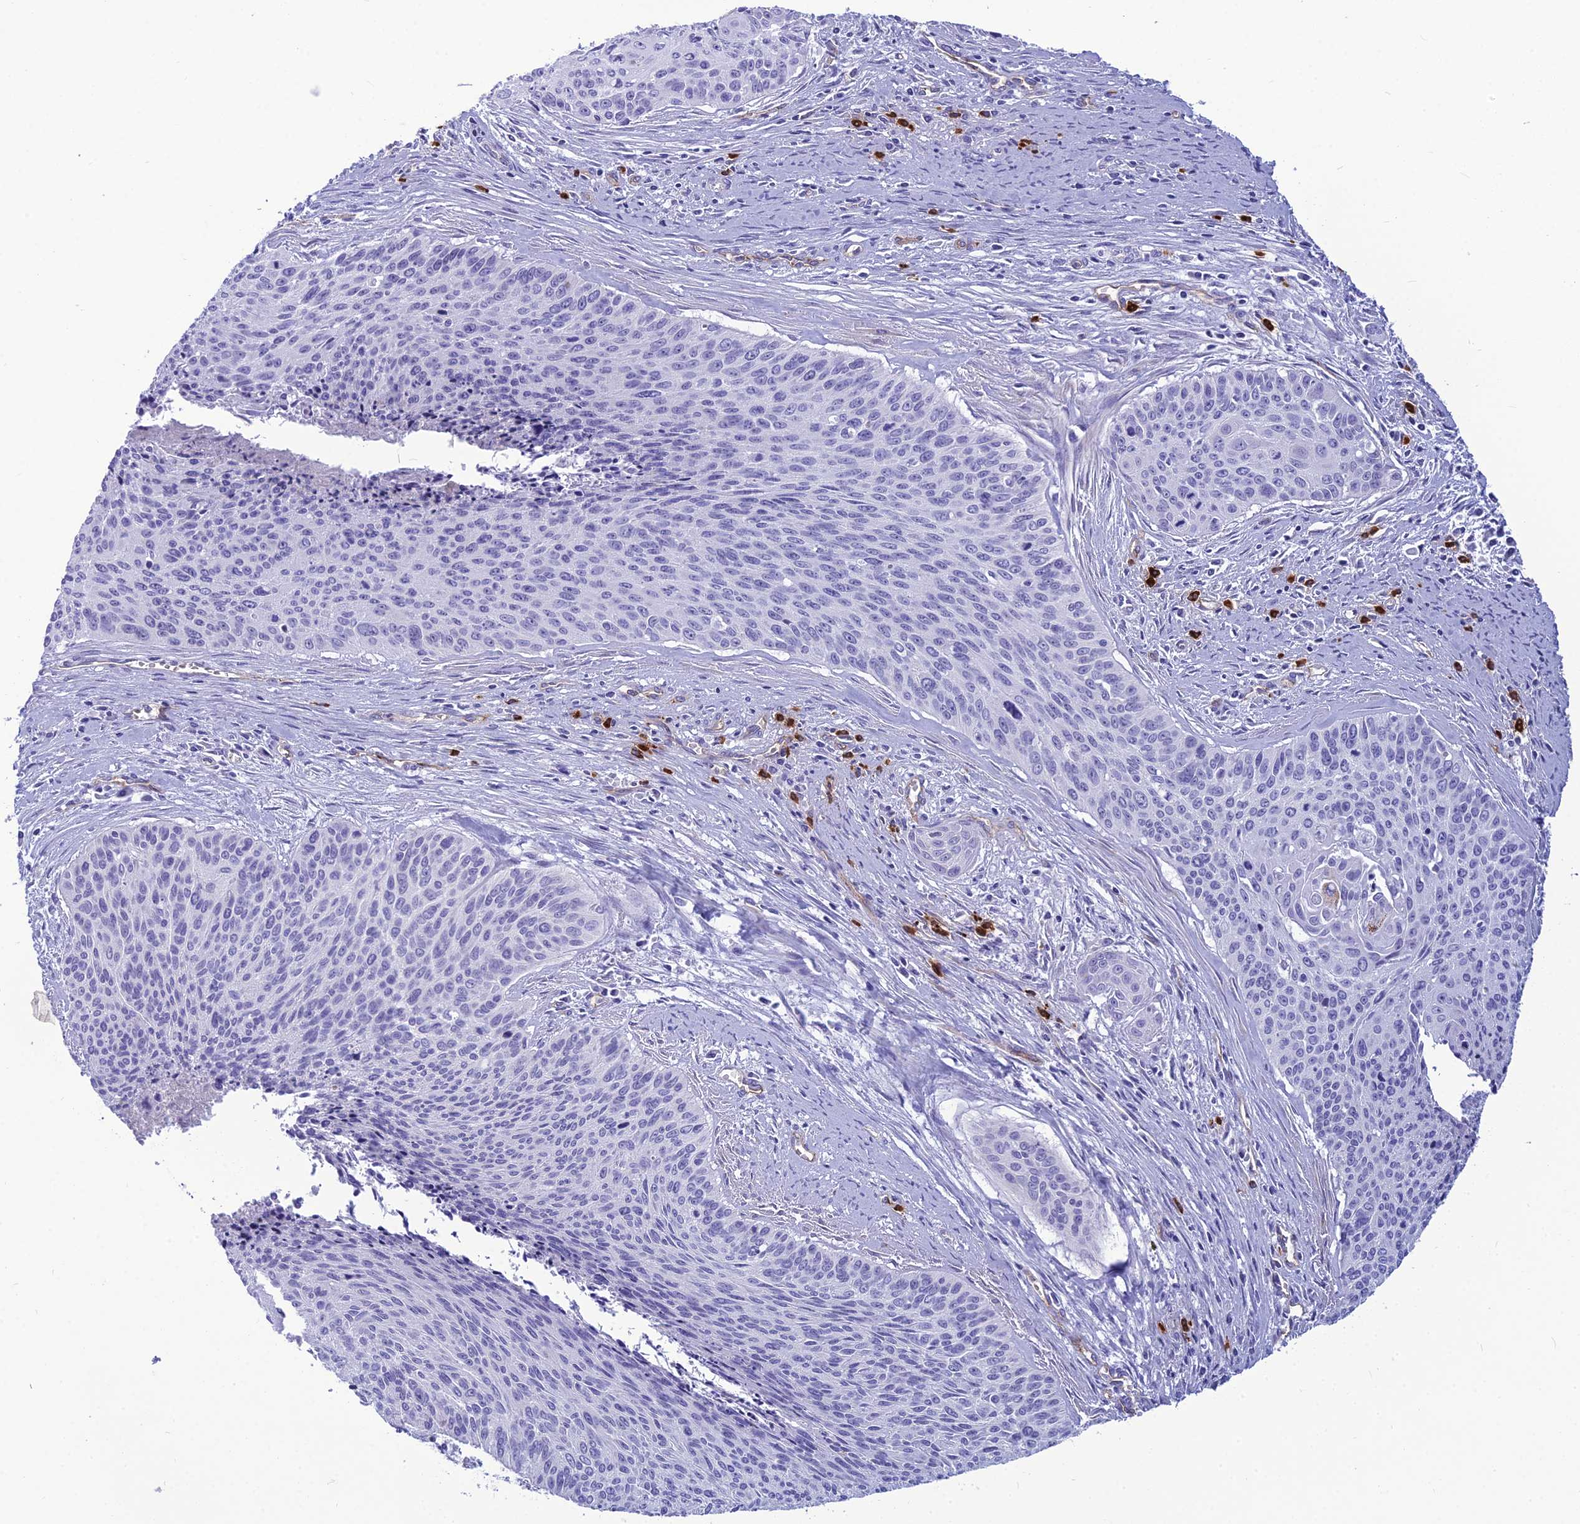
{"staining": {"intensity": "negative", "quantity": "none", "location": "none"}, "tissue": "cervical cancer", "cell_type": "Tumor cells", "image_type": "cancer", "snomed": [{"axis": "morphology", "description": "Squamous cell carcinoma, NOS"}, {"axis": "topography", "description": "Cervix"}], "caption": "A high-resolution image shows immunohistochemistry (IHC) staining of cervical squamous cell carcinoma, which exhibits no significant expression in tumor cells.", "gene": "BBS7", "patient": {"sex": "female", "age": 55}}